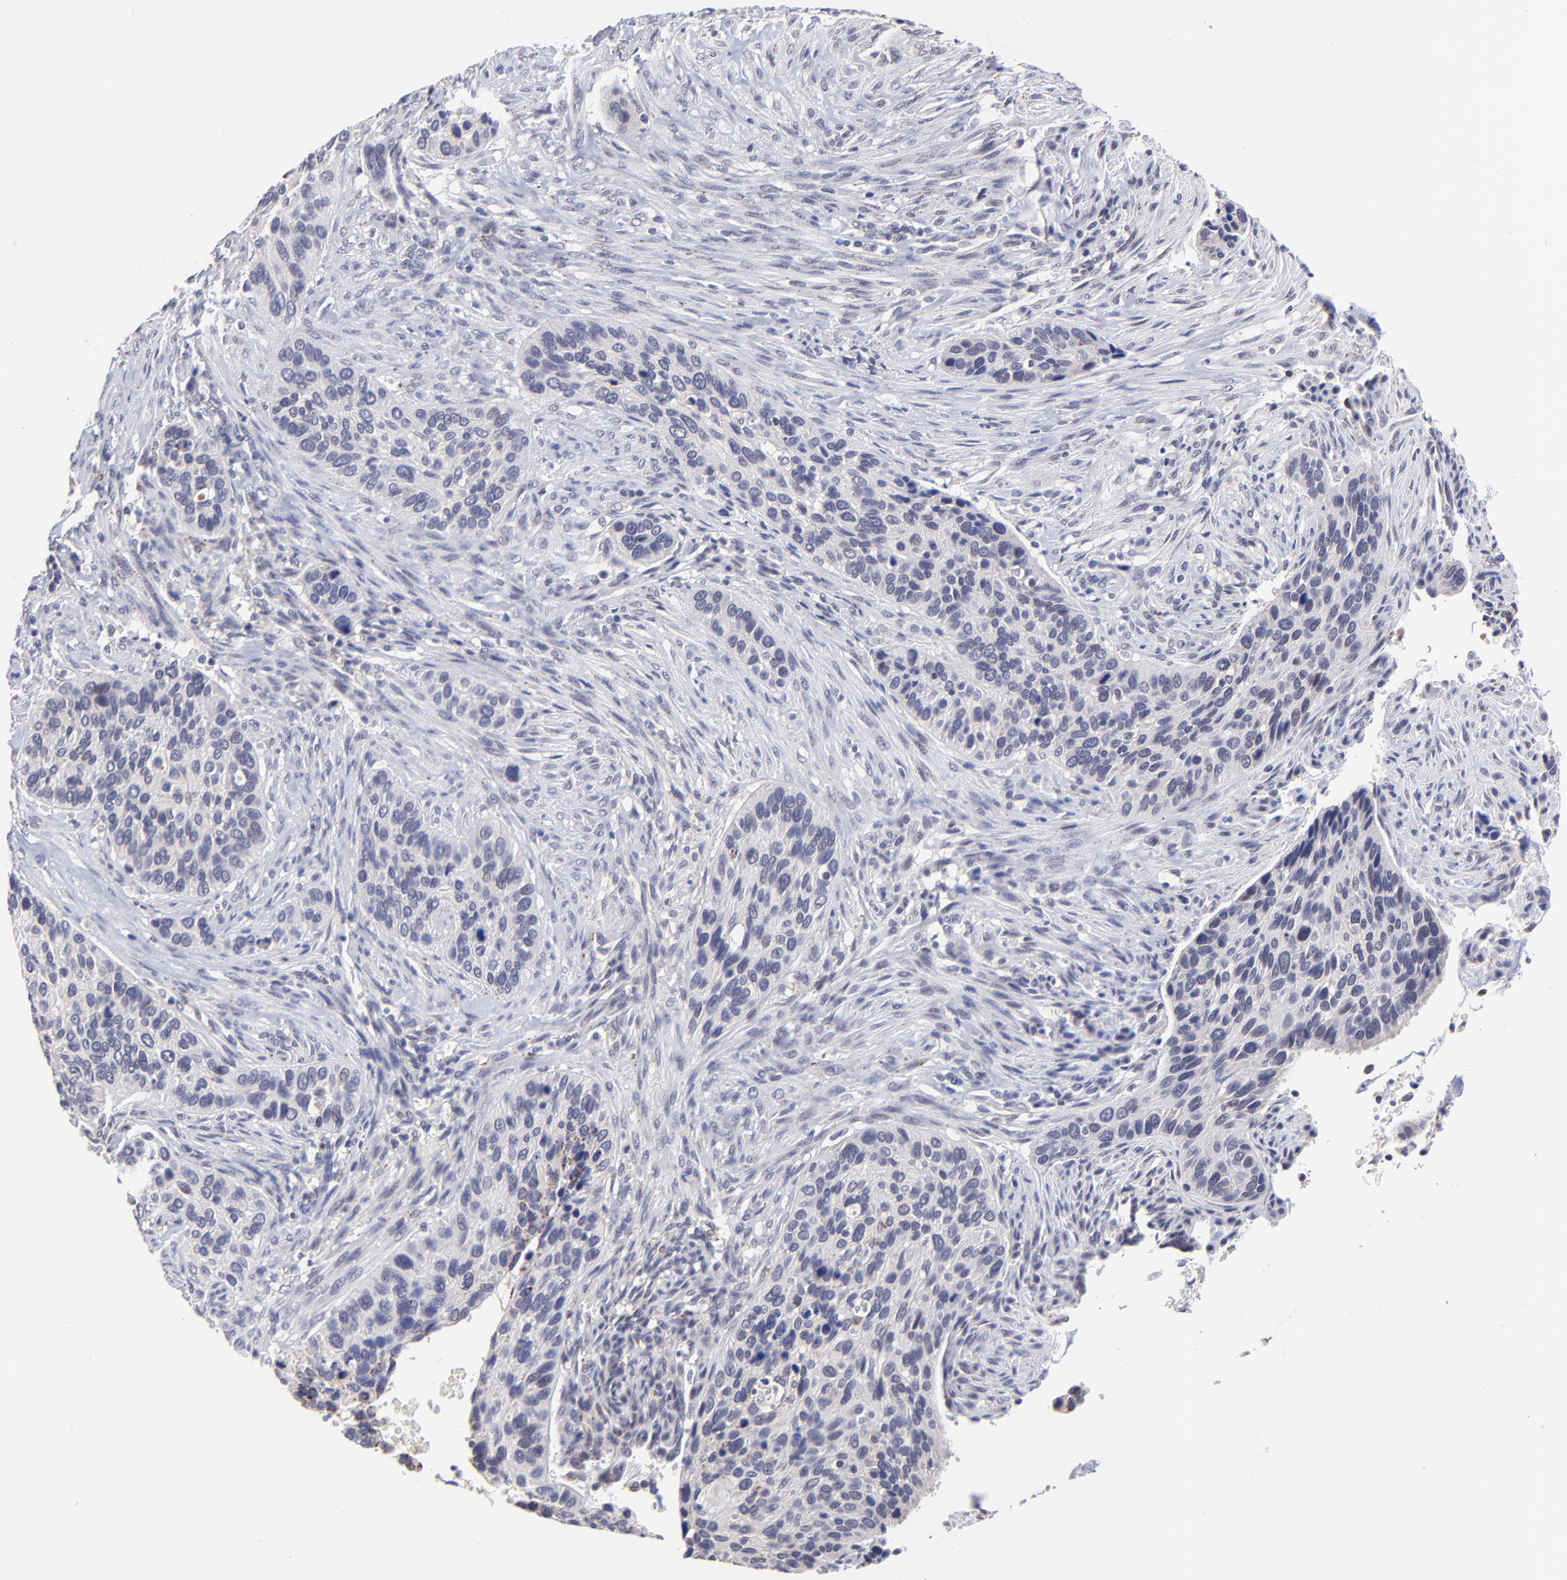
{"staining": {"intensity": "negative", "quantity": "none", "location": "none"}, "tissue": "cervical cancer", "cell_type": "Tumor cells", "image_type": "cancer", "snomed": [{"axis": "morphology", "description": "Adenocarcinoma, NOS"}, {"axis": "topography", "description": "Cervix"}], "caption": "Tumor cells show no significant protein positivity in cervical cancer.", "gene": "ZNF747", "patient": {"sex": "female", "age": 29}}